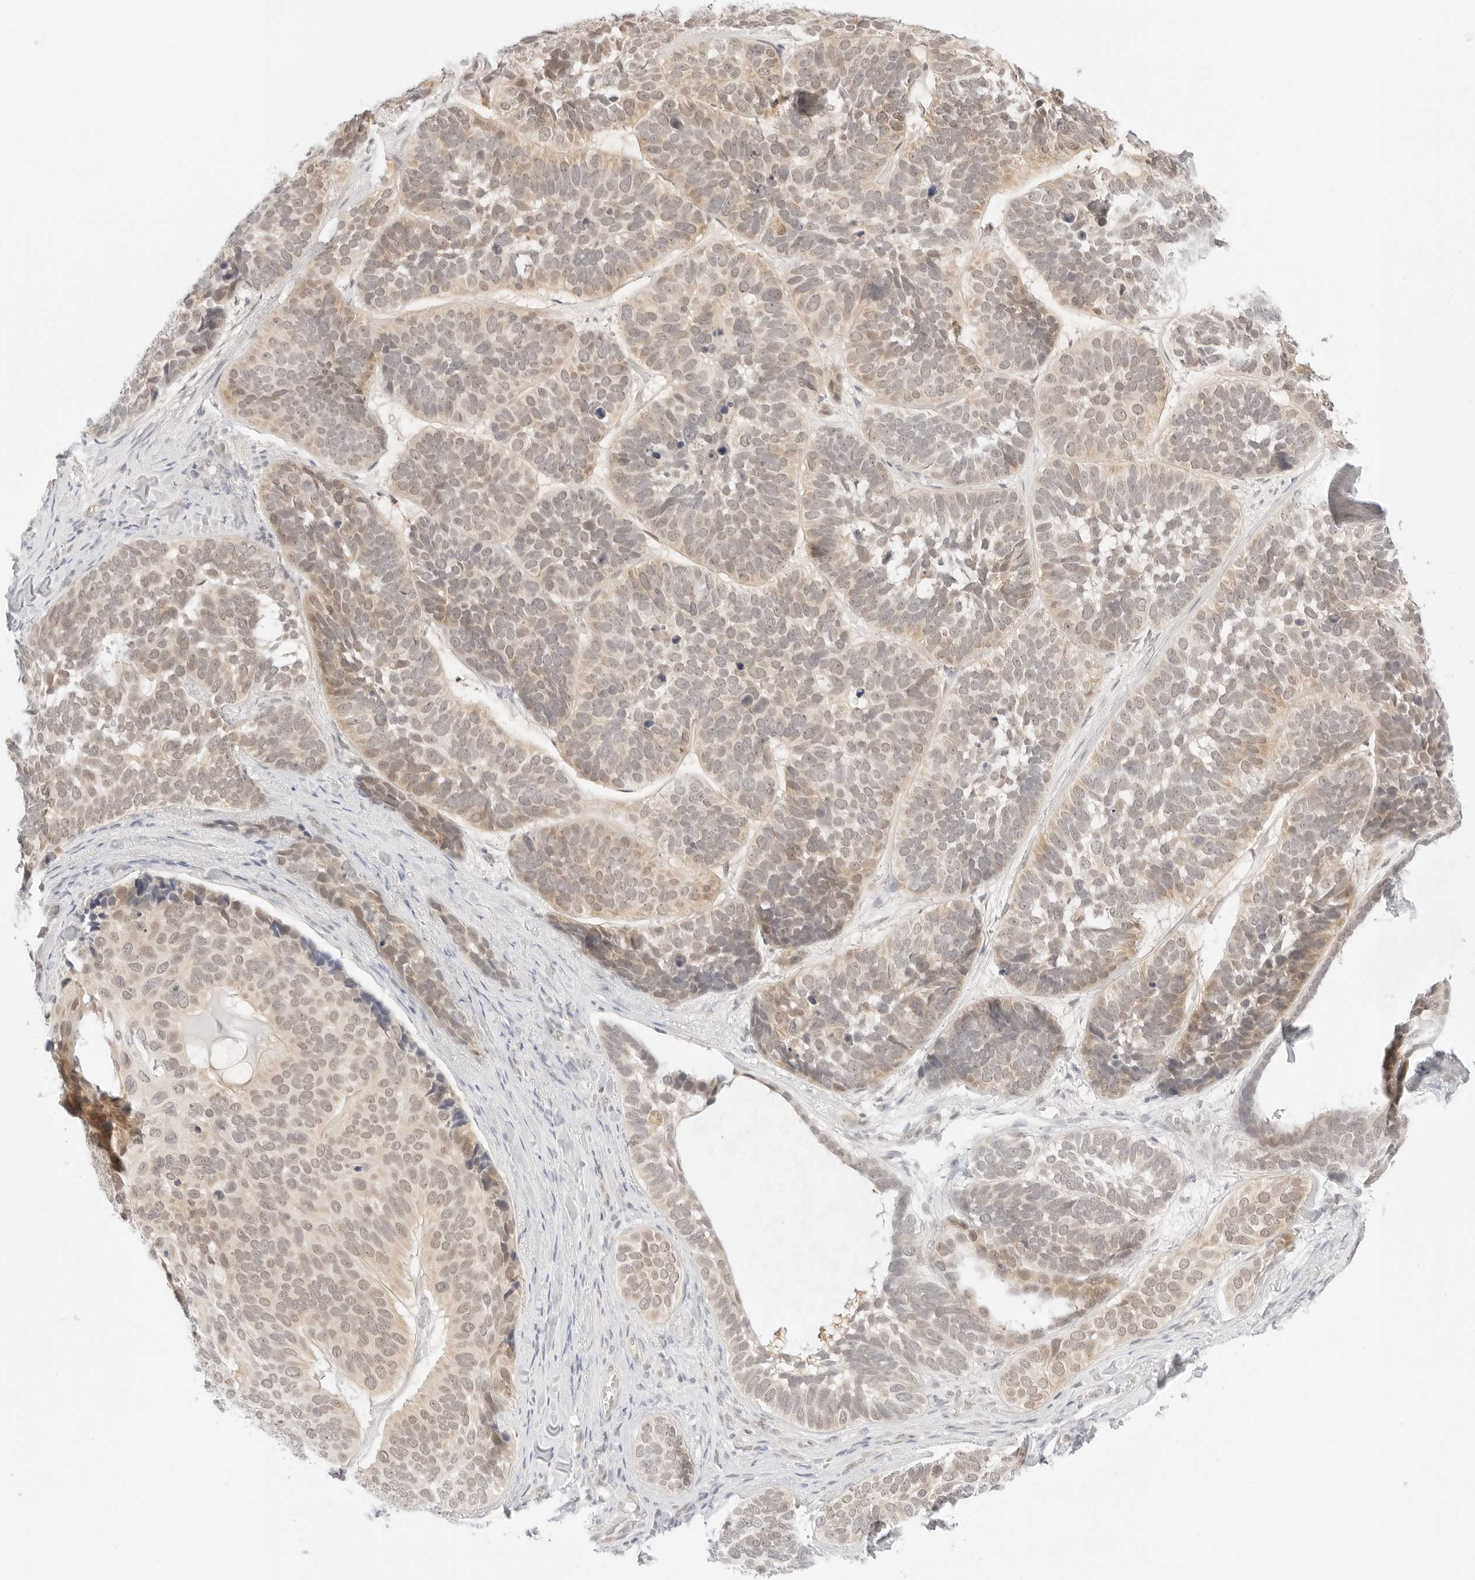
{"staining": {"intensity": "weak", "quantity": "25%-75%", "location": "cytoplasmic/membranous,nuclear"}, "tissue": "skin cancer", "cell_type": "Tumor cells", "image_type": "cancer", "snomed": [{"axis": "morphology", "description": "Basal cell carcinoma"}, {"axis": "topography", "description": "Skin"}], "caption": "The photomicrograph displays staining of skin basal cell carcinoma, revealing weak cytoplasmic/membranous and nuclear protein staining (brown color) within tumor cells. (DAB (3,3'-diaminobenzidine) = brown stain, brightfield microscopy at high magnification).", "gene": "POLR3C", "patient": {"sex": "male", "age": 62}}